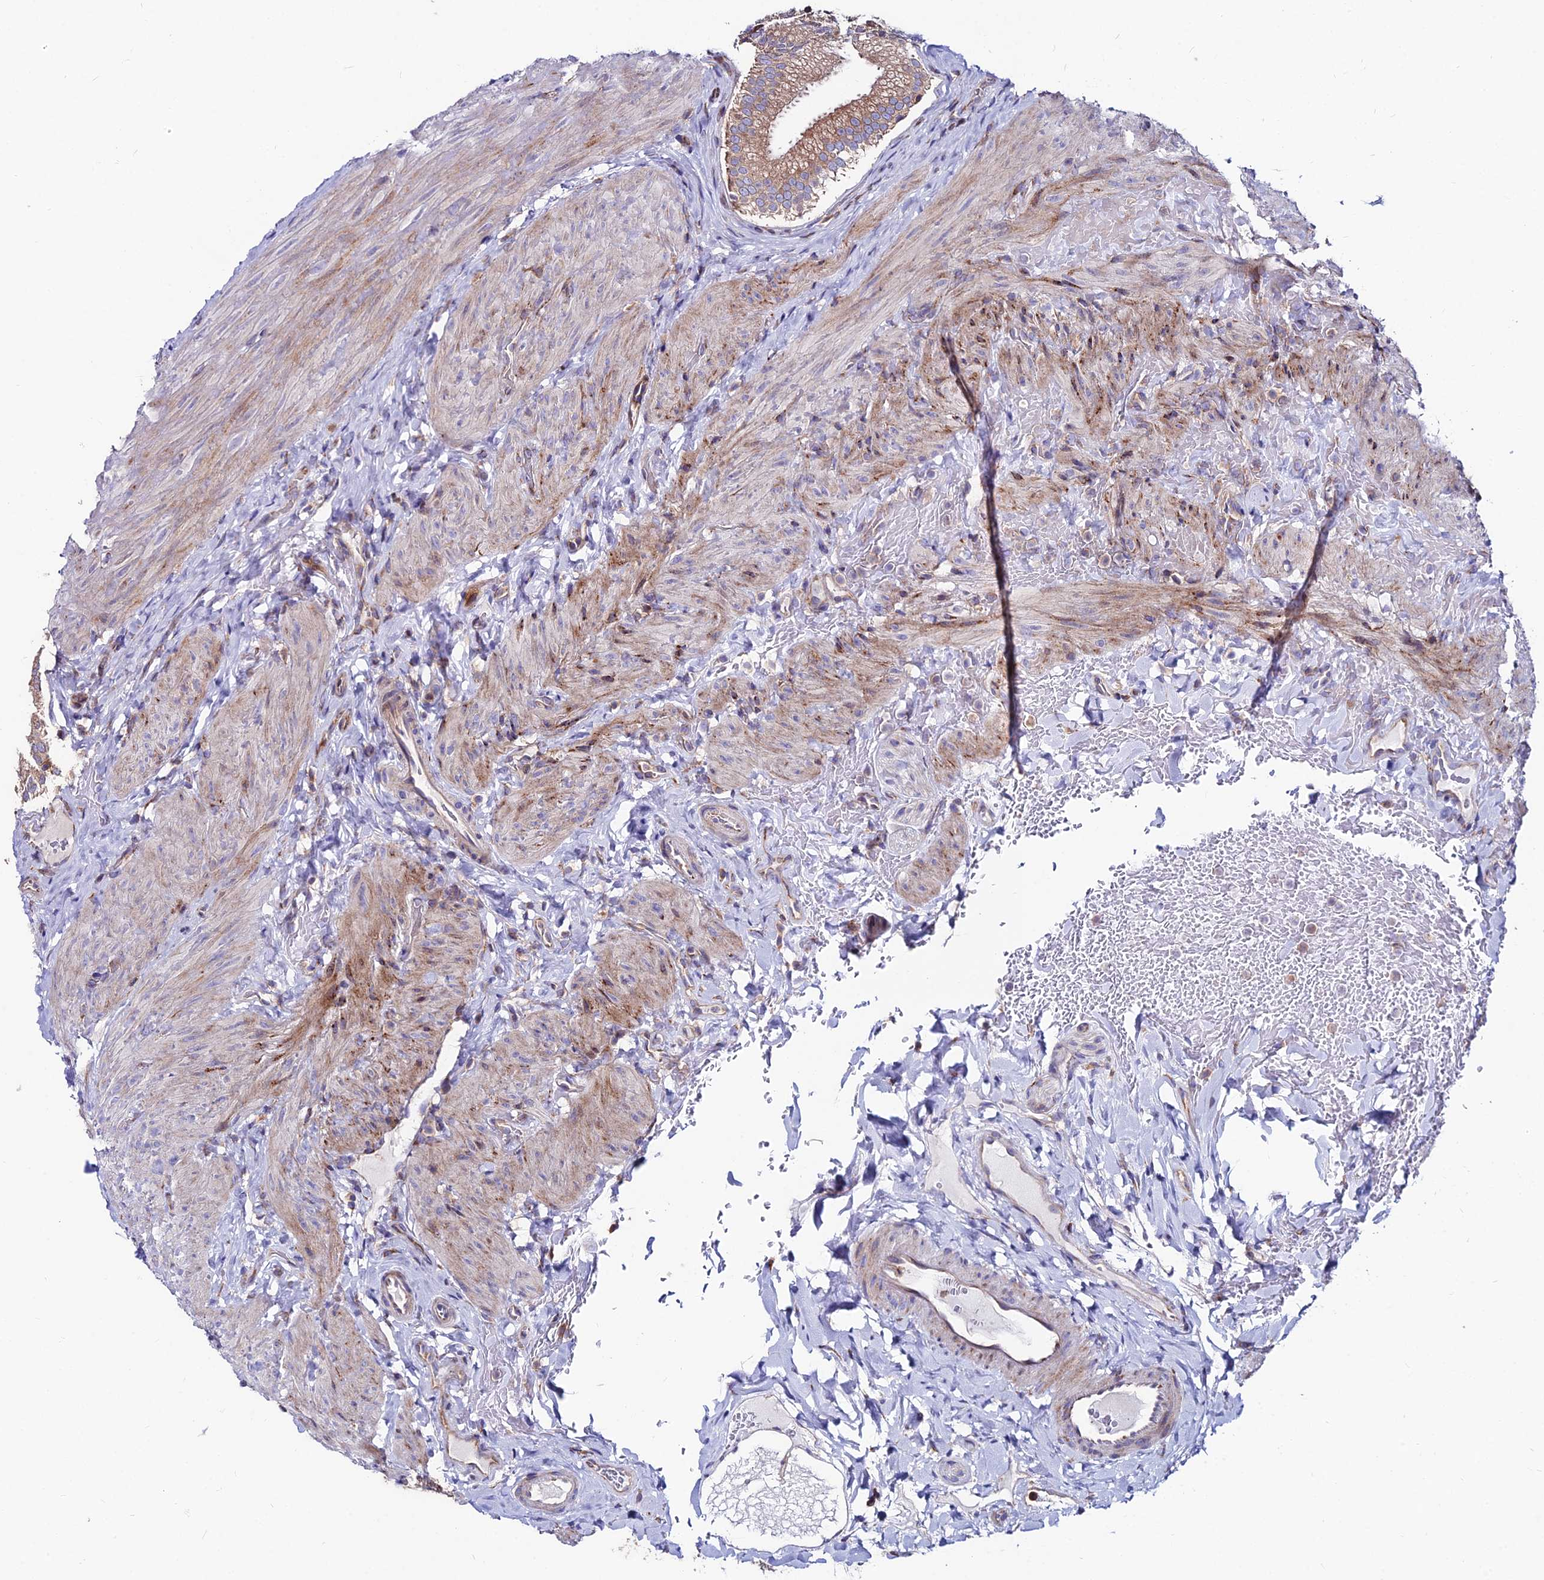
{"staining": {"intensity": "strong", "quantity": ">75%", "location": "cytoplasmic/membranous"}, "tissue": "gallbladder", "cell_type": "Glandular cells", "image_type": "normal", "snomed": [{"axis": "morphology", "description": "Normal tissue, NOS"}, {"axis": "topography", "description": "Gallbladder"}], "caption": "A photomicrograph of gallbladder stained for a protein exhibits strong cytoplasmic/membranous brown staining in glandular cells. The staining was performed using DAB, with brown indicating positive protein expression. Nuclei are stained blue with hematoxylin.", "gene": "EIF3K", "patient": {"sex": "female", "age": 30}}